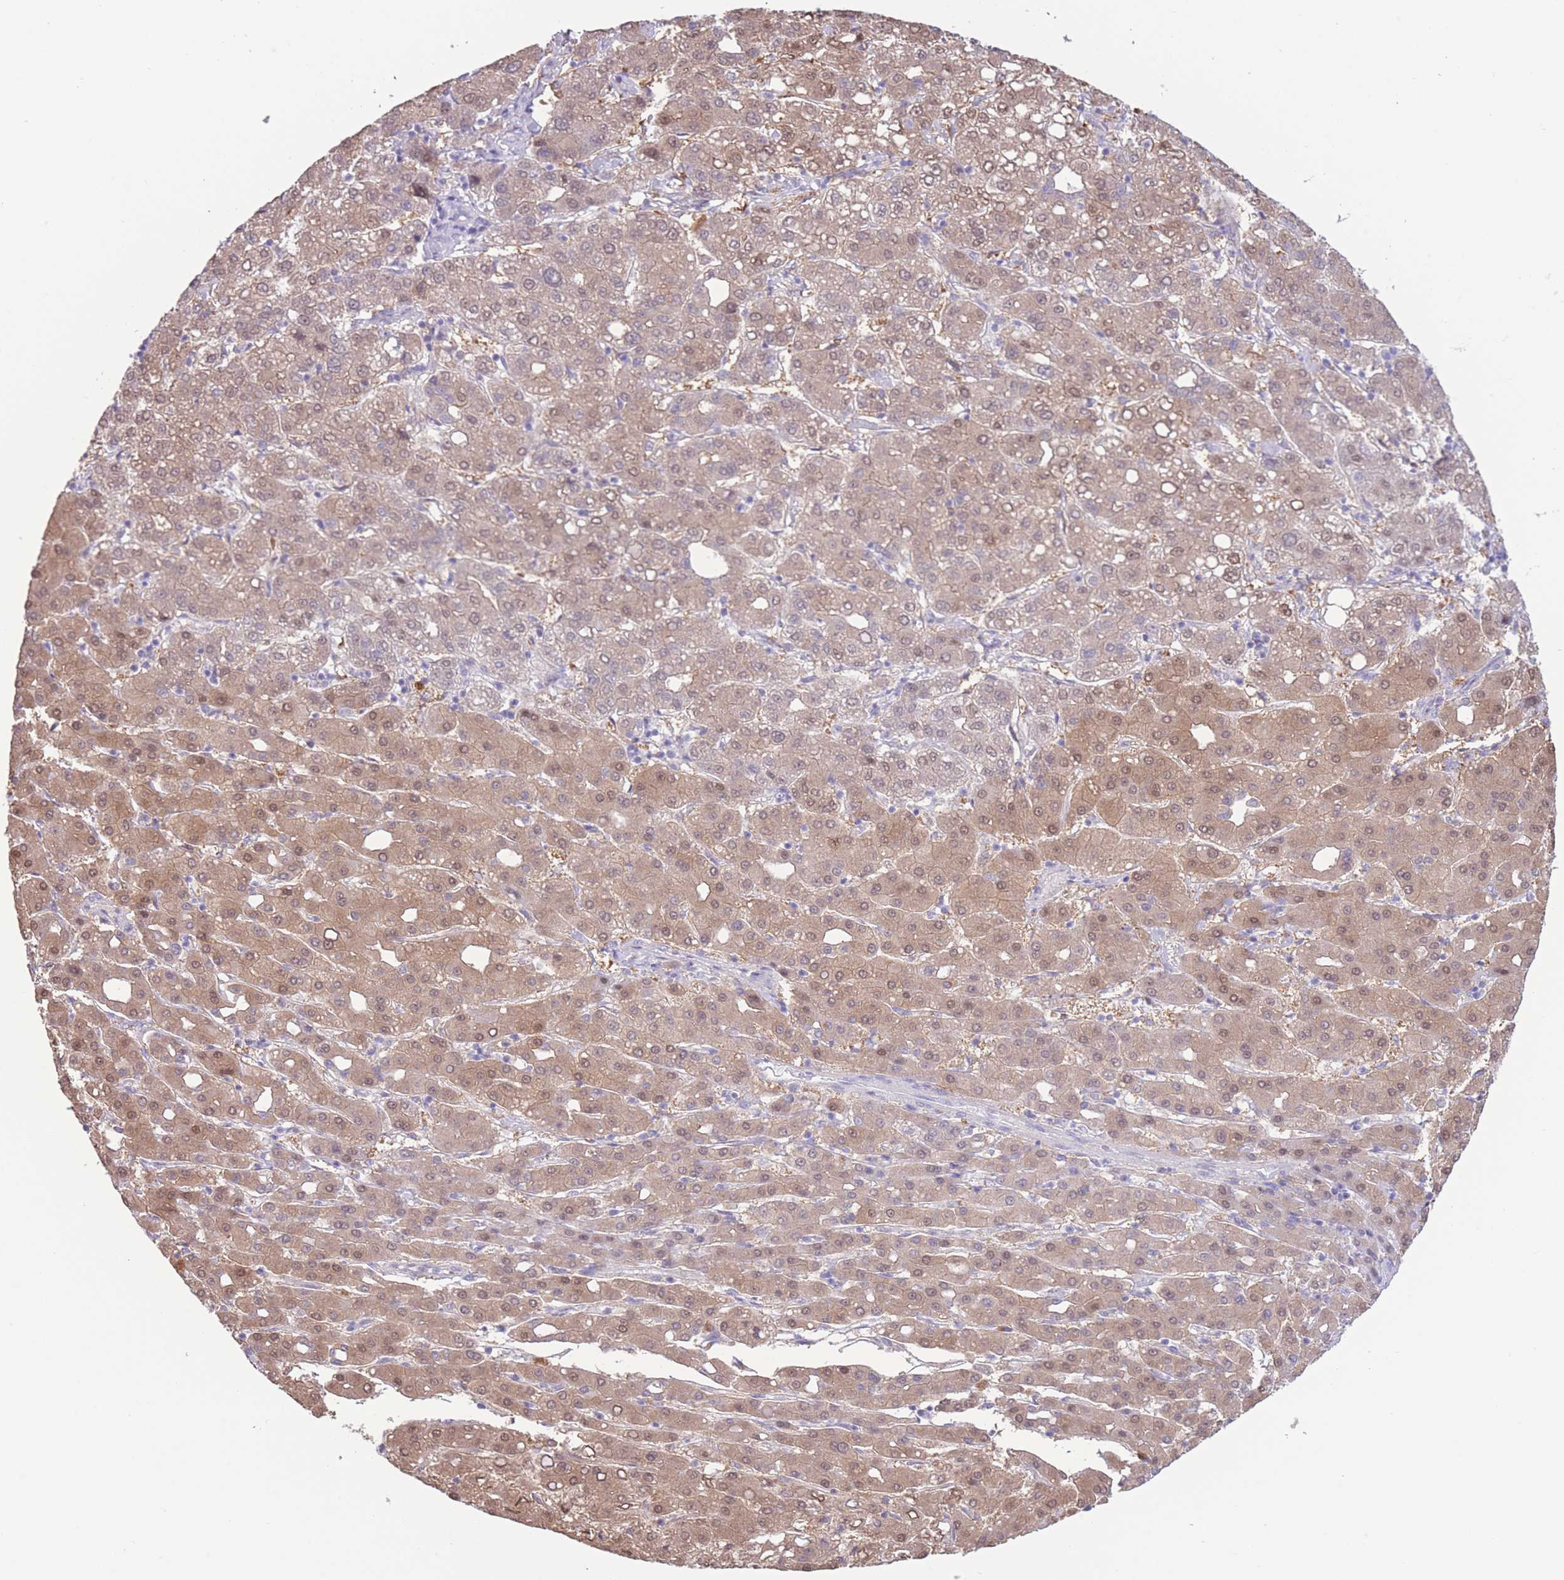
{"staining": {"intensity": "moderate", "quantity": ">75%", "location": "cytoplasmic/membranous,nuclear"}, "tissue": "liver cancer", "cell_type": "Tumor cells", "image_type": "cancer", "snomed": [{"axis": "morphology", "description": "Carcinoma, Hepatocellular, NOS"}, {"axis": "topography", "description": "Liver"}], "caption": "Immunohistochemistry (IHC) micrograph of neoplastic tissue: liver cancer stained using immunohistochemistry demonstrates medium levels of moderate protein expression localized specifically in the cytoplasmic/membranous and nuclear of tumor cells, appearing as a cytoplasmic/membranous and nuclear brown color.", "gene": "FAH", "patient": {"sex": "male", "age": 65}}